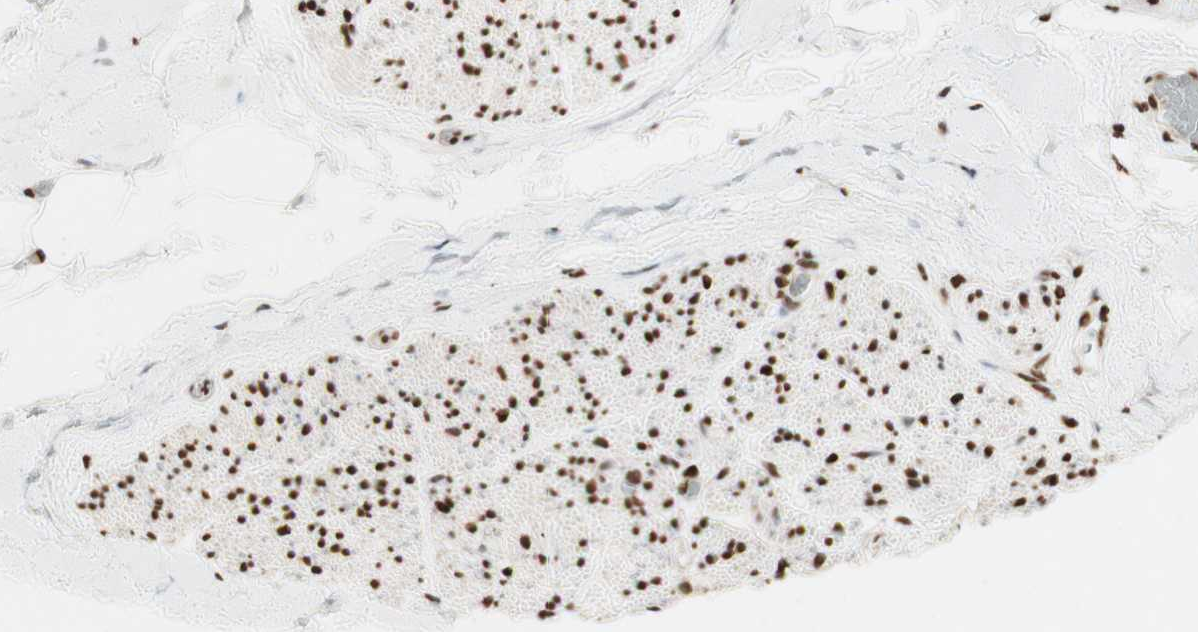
{"staining": {"intensity": "strong", "quantity": ">75%", "location": "nuclear"}, "tissue": "adipose tissue", "cell_type": "Adipocytes", "image_type": "normal", "snomed": [{"axis": "morphology", "description": "Normal tissue, NOS"}, {"axis": "topography", "description": "Peripheral nerve tissue"}], "caption": "Adipose tissue stained for a protein shows strong nuclear positivity in adipocytes.", "gene": "HNRNPA2B1", "patient": {"sex": "male", "age": 70}}